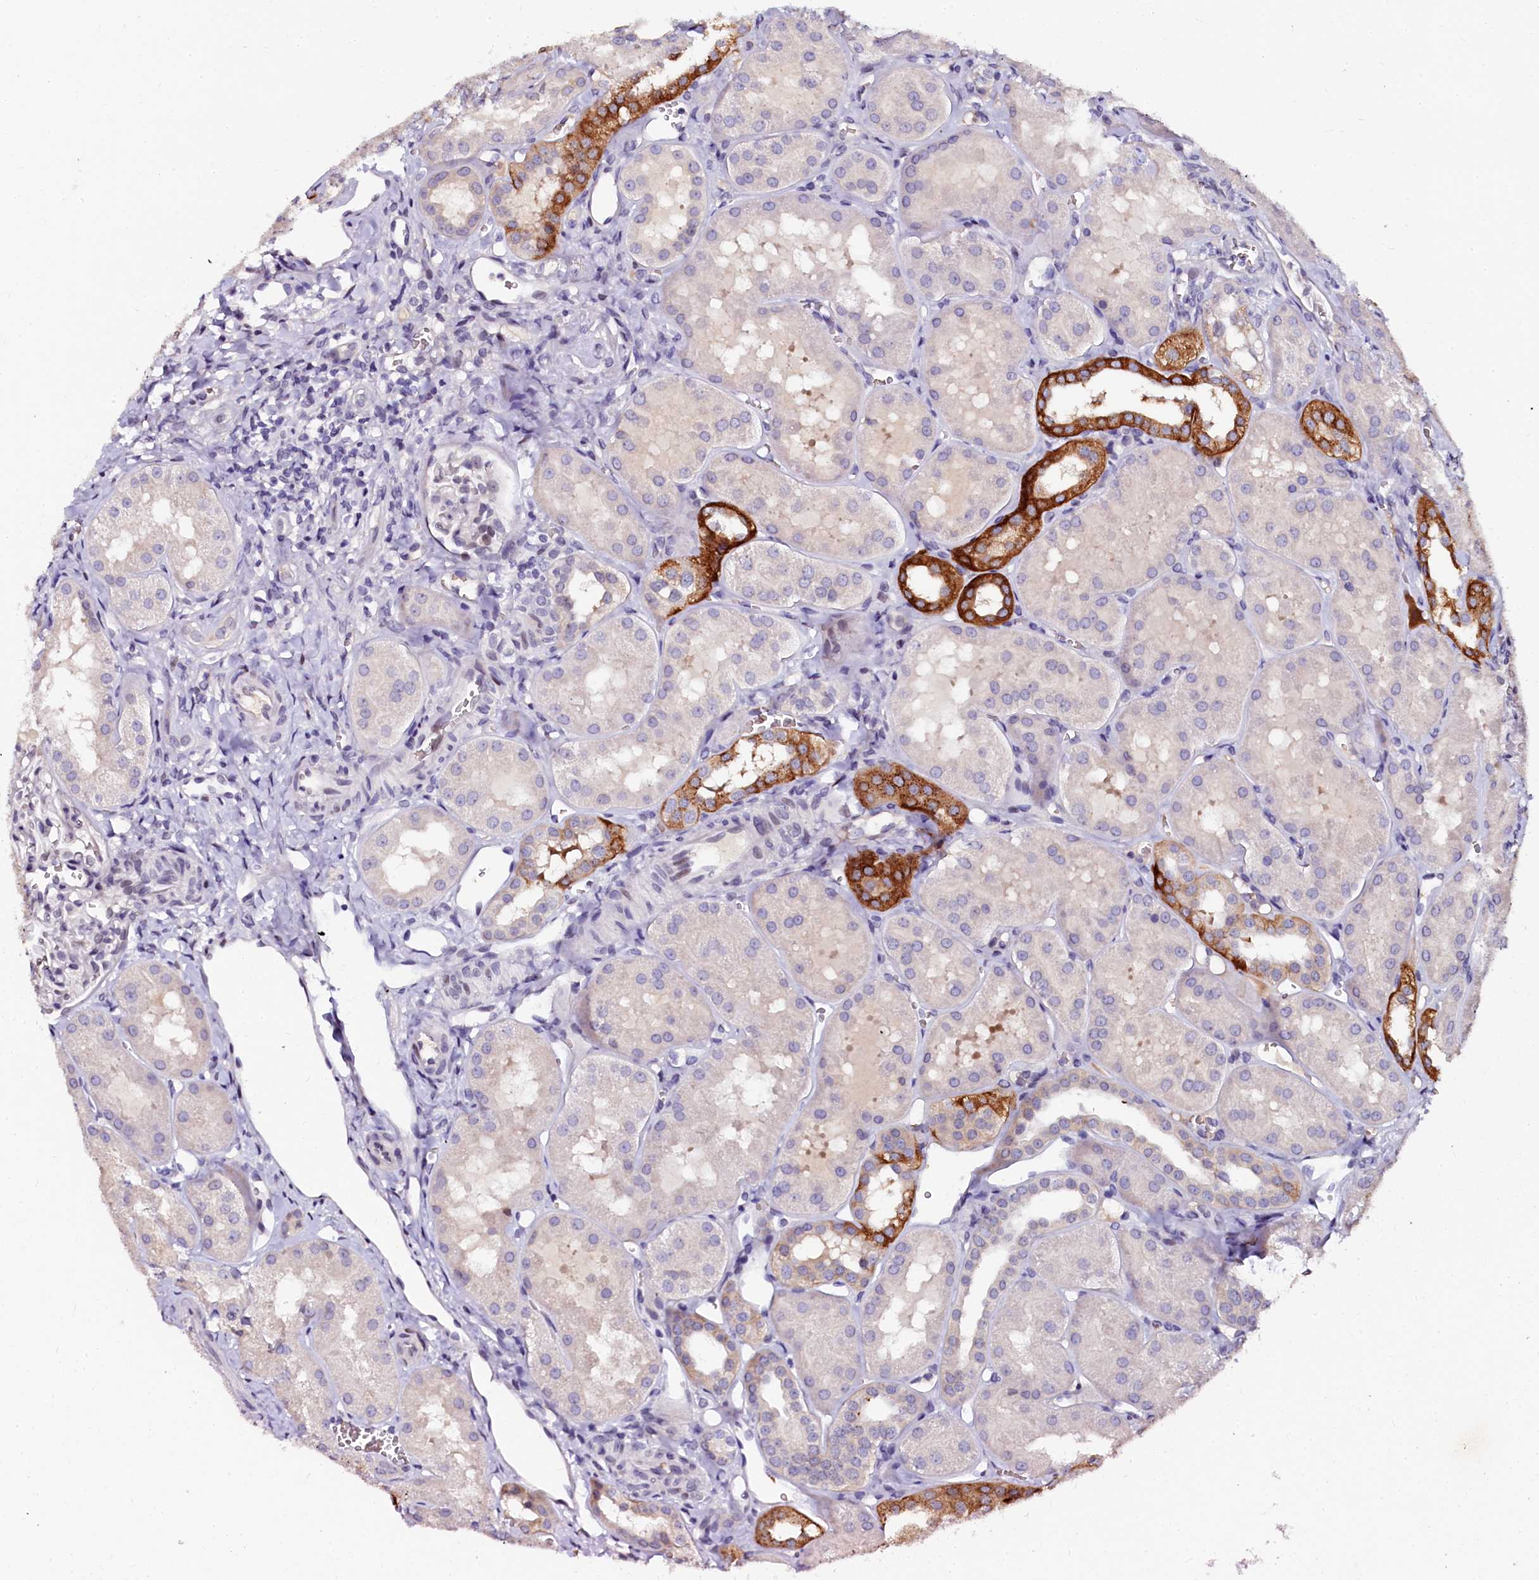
{"staining": {"intensity": "negative", "quantity": "none", "location": "none"}, "tissue": "kidney", "cell_type": "Cells in glomeruli", "image_type": "normal", "snomed": [{"axis": "morphology", "description": "Normal tissue, NOS"}, {"axis": "topography", "description": "Kidney"}, {"axis": "topography", "description": "Urinary bladder"}], "caption": "This is a photomicrograph of IHC staining of benign kidney, which shows no staining in cells in glomeruli.", "gene": "CTDSPL2", "patient": {"sex": "male", "age": 16}}